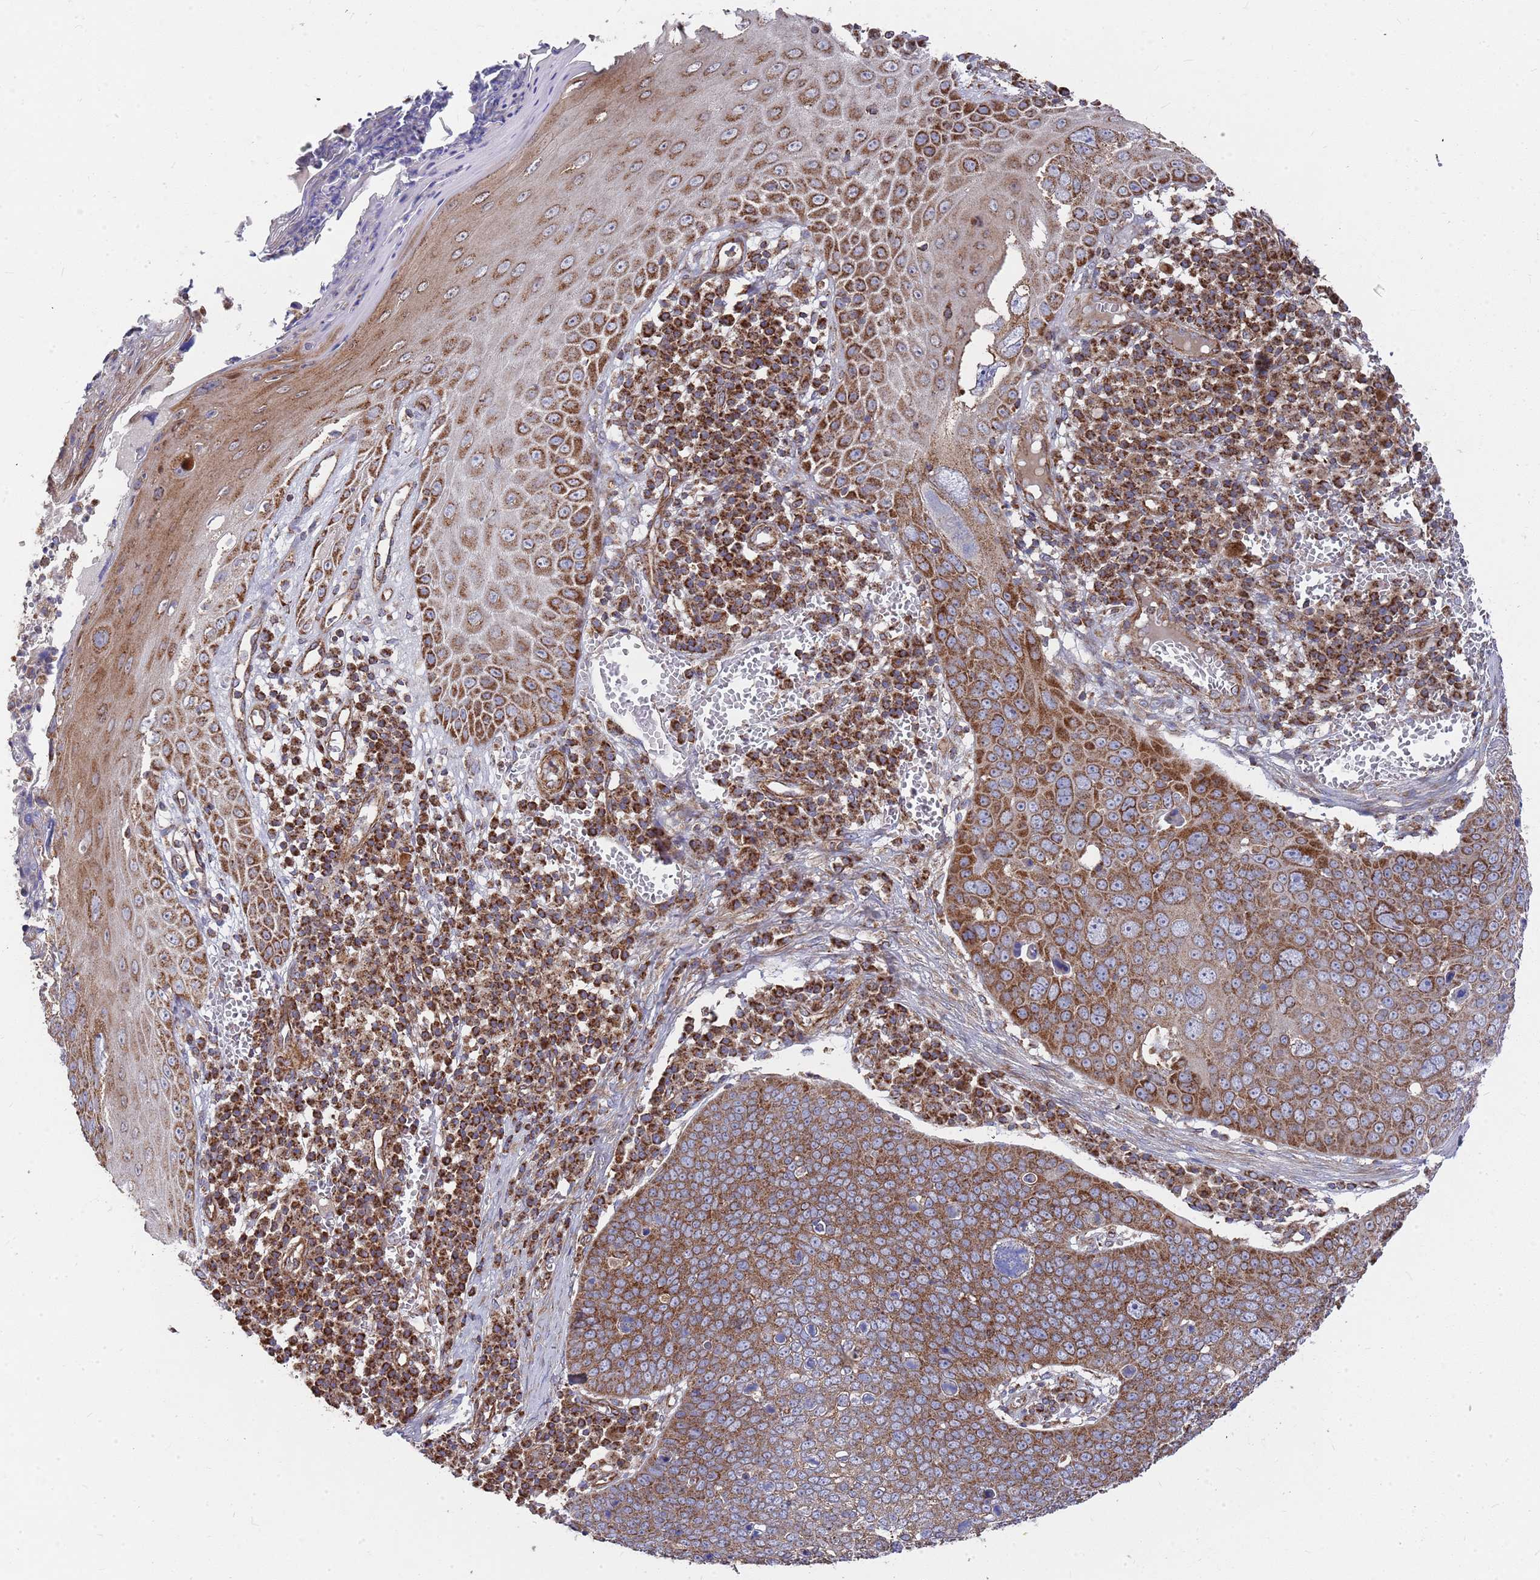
{"staining": {"intensity": "moderate", "quantity": ">75%", "location": "cytoplasmic/membranous"}, "tissue": "skin cancer", "cell_type": "Tumor cells", "image_type": "cancer", "snomed": [{"axis": "morphology", "description": "Squamous cell carcinoma, NOS"}, {"axis": "topography", "description": "Skin"}], "caption": "About >75% of tumor cells in skin squamous cell carcinoma exhibit moderate cytoplasmic/membranous protein expression as visualized by brown immunohistochemical staining.", "gene": "WDFY3", "patient": {"sex": "male", "age": 71}}